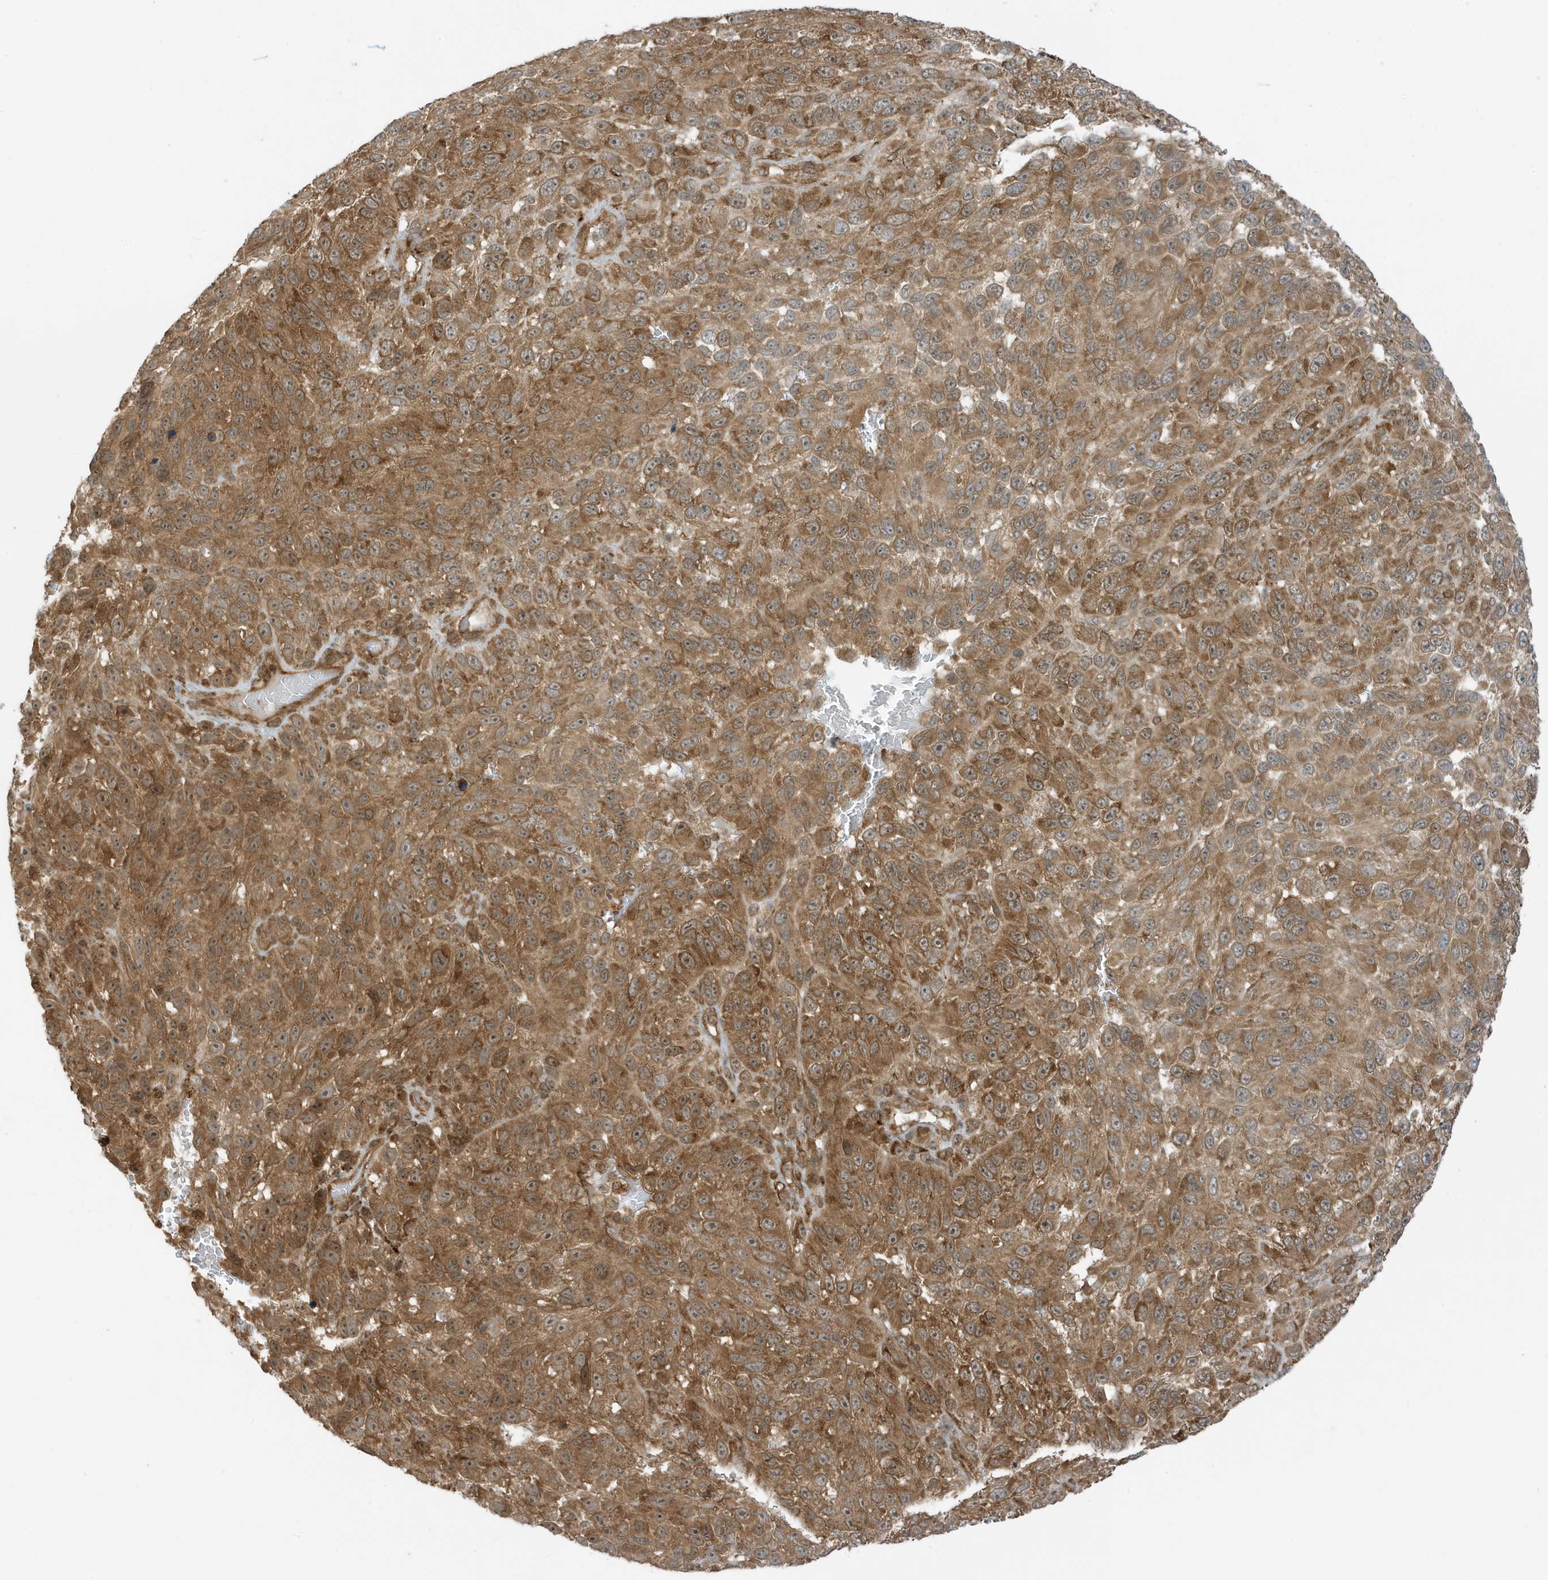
{"staining": {"intensity": "moderate", "quantity": ">75%", "location": "cytoplasmic/membranous"}, "tissue": "melanoma", "cell_type": "Tumor cells", "image_type": "cancer", "snomed": [{"axis": "morphology", "description": "Malignant melanoma, NOS"}, {"axis": "topography", "description": "Skin"}], "caption": "Immunohistochemical staining of melanoma shows moderate cytoplasmic/membranous protein staining in approximately >75% of tumor cells. Using DAB (brown) and hematoxylin (blue) stains, captured at high magnification using brightfield microscopy.", "gene": "DHX36", "patient": {"sex": "female", "age": 94}}